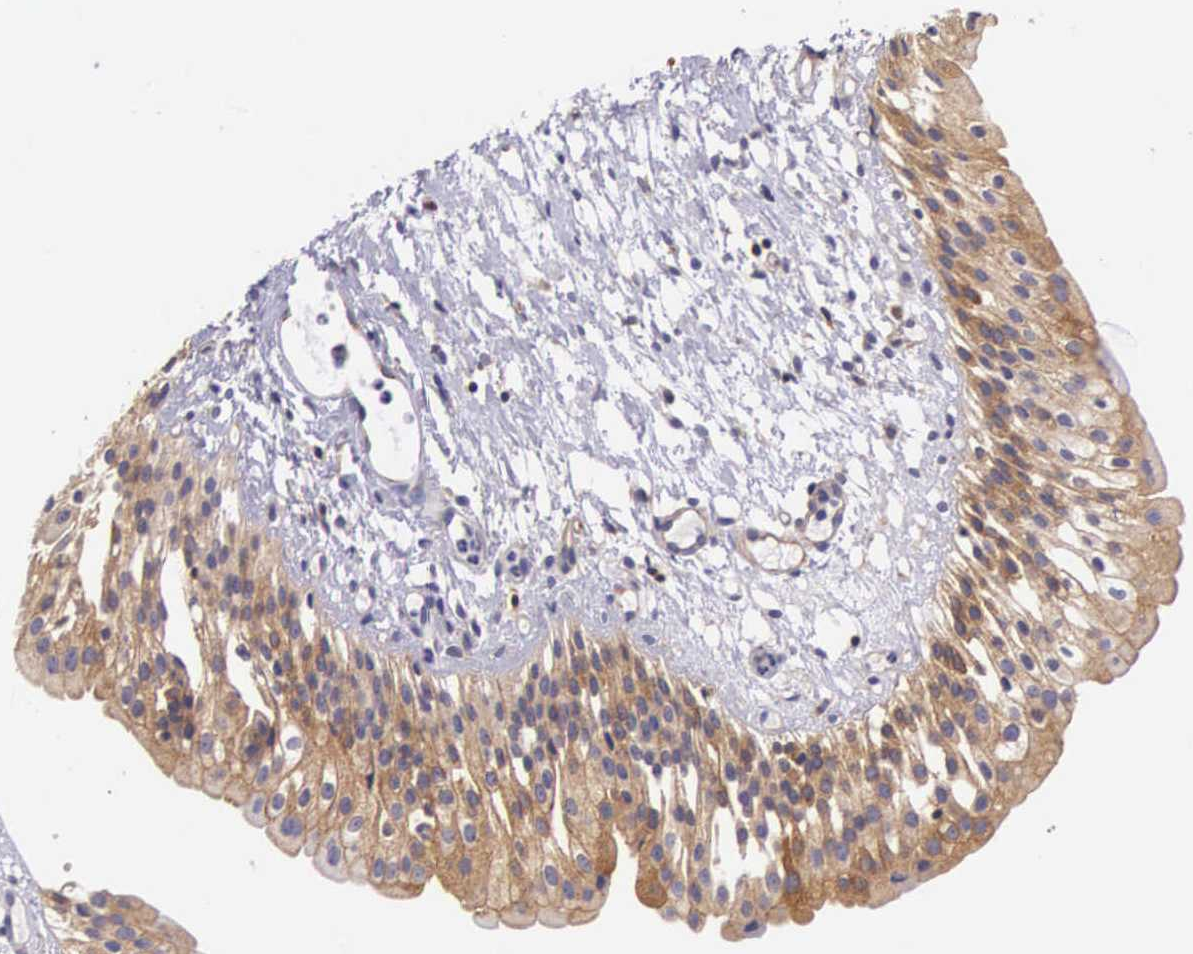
{"staining": {"intensity": "moderate", "quantity": ">75%", "location": "cytoplasmic/membranous"}, "tissue": "urinary bladder", "cell_type": "Urothelial cells", "image_type": "normal", "snomed": [{"axis": "morphology", "description": "Normal tissue, NOS"}, {"axis": "topography", "description": "Urinary bladder"}], "caption": "Urinary bladder stained for a protein (brown) exhibits moderate cytoplasmic/membranous positive staining in approximately >75% of urothelial cells.", "gene": "OSBPL3", "patient": {"sex": "male", "age": 48}}